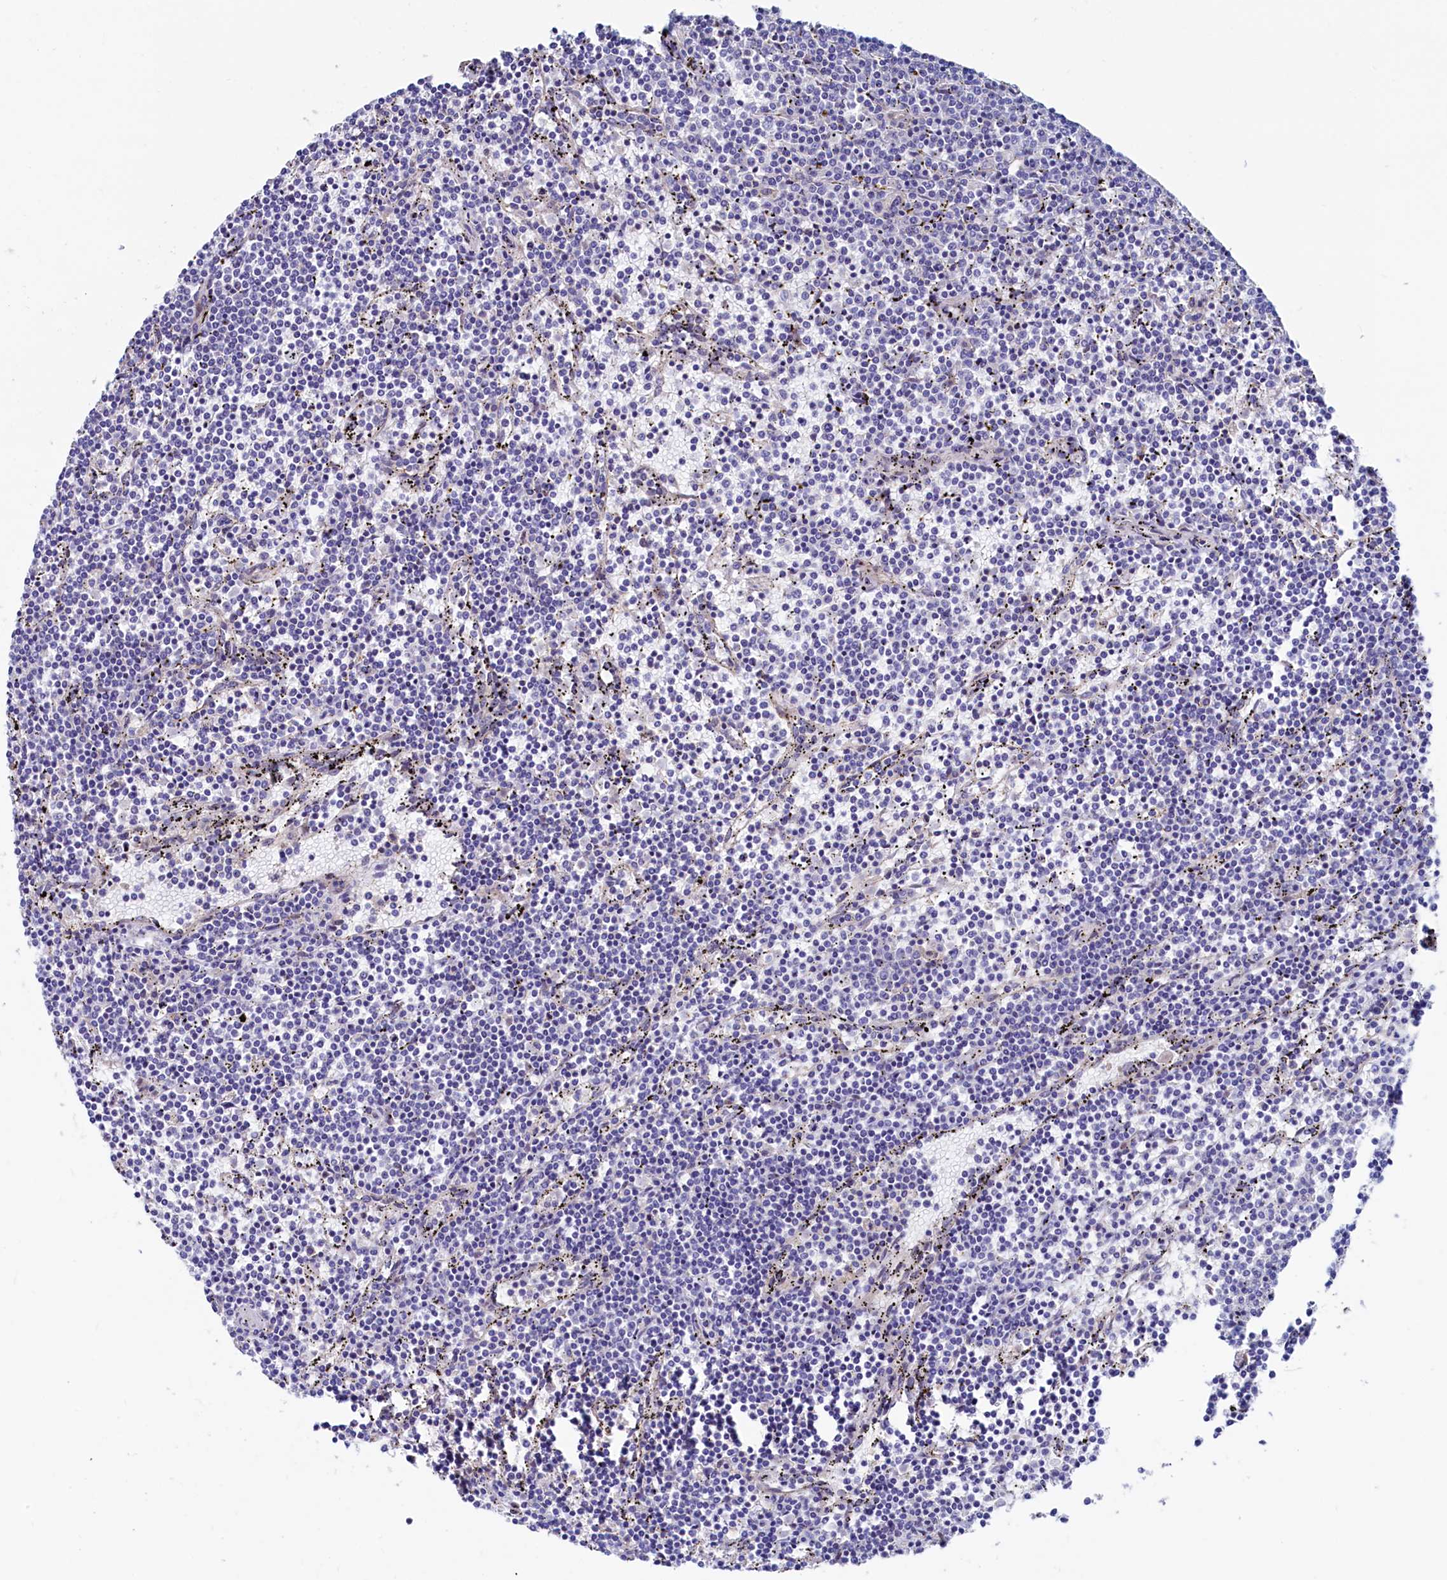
{"staining": {"intensity": "negative", "quantity": "none", "location": "none"}, "tissue": "lymphoma", "cell_type": "Tumor cells", "image_type": "cancer", "snomed": [{"axis": "morphology", "description": "Malignant lymphoma, non-Hodgkin's type, Low grade"}, {"axis": "topography", "description": "Spleen"}], "caption": "Immunohistochemistry photomicrograph of human lymphoma stained for a protein (brown), which displays no expression in tumor cells. (DAB (3,3'-diaminobenzidine) immunohistochemistry visualized using brightfield microscopy, high magnification).", "gene": "ASTE1", "patient": {"sex": "female", "age": 50}}